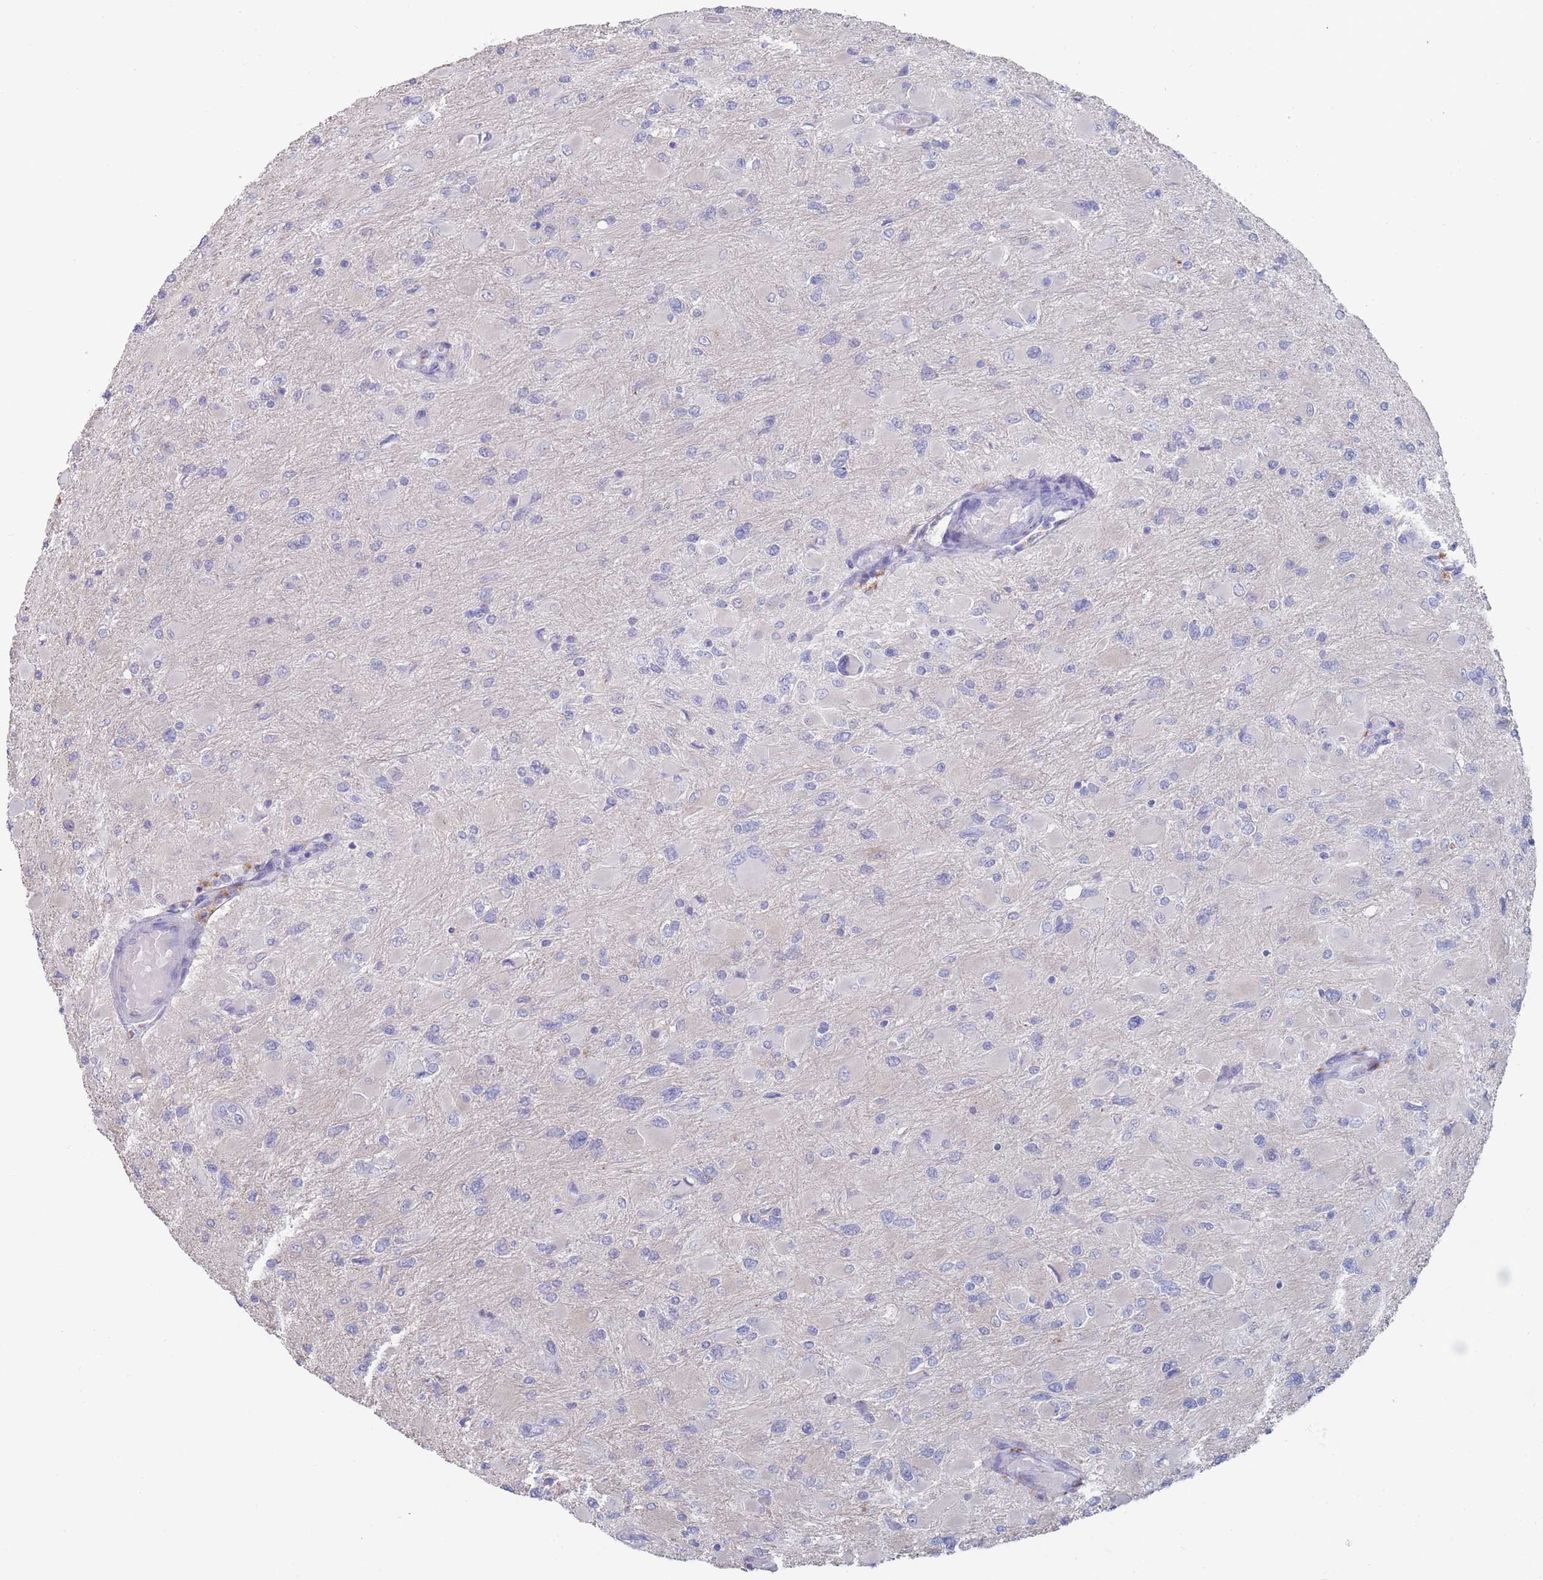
{"staining": {"intensity": "negative", "quantity": "none", "location": "none"}, "tissue": "glioma", "cell_type": "Tumor cells", "image_type": "cancer", "snomed": [{"axis": "morphology", "description": "Glioma, malignant, High grade"}, {"axis": "topography", "description": "Cerebral cortex"}], "caption": "High magnification brightfield microscopy of malignant glioma (high-grade) stained with DAB (3,3'-diaminobenzidine) (brown) and counterstained with hematoxylin (blue): tumor cells show no significant staining.", "gene": "CYP51A1", "patient": {"sex": "female", "age": 36}}